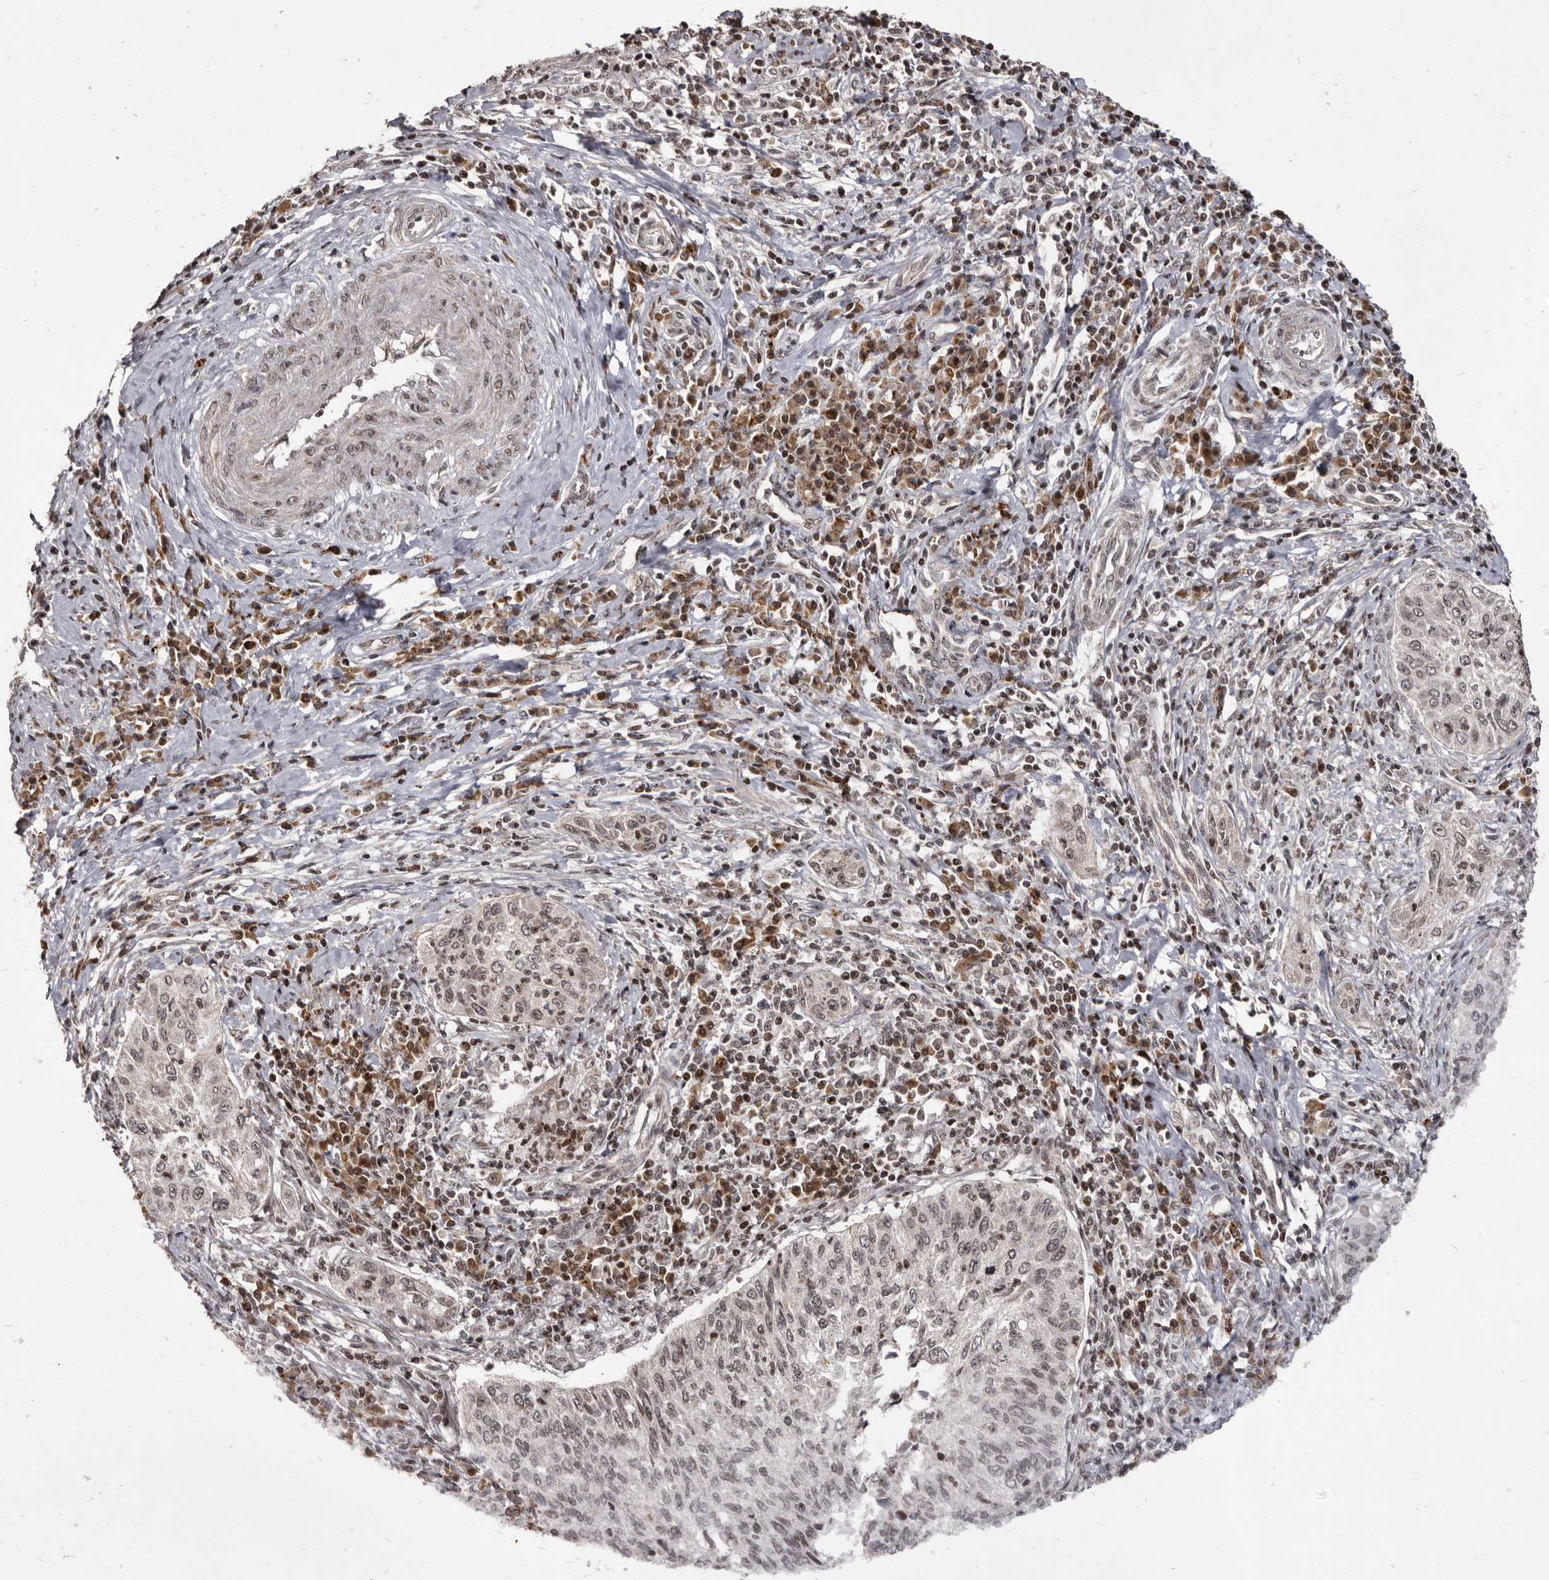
{"staining": {"intensity": "weak", "quantity": "25%-75%", "location": "nuclear"}, "tissue": "cervical cancer", "cell_type": "Tumor cells", "image_type": "cancer", "snomed": [{"axis": "morphology", "description": "Squamous cell carcinoma, NOS"}, {"axis": "topography", "description": "Cervix"}], "caption": "Cervical cancer tissue demonstrates weak nuclear staining in about 25%-75% of tumor cells", "gene": "THUMPD1", "patient": {"sex": "female", "age": 30}}